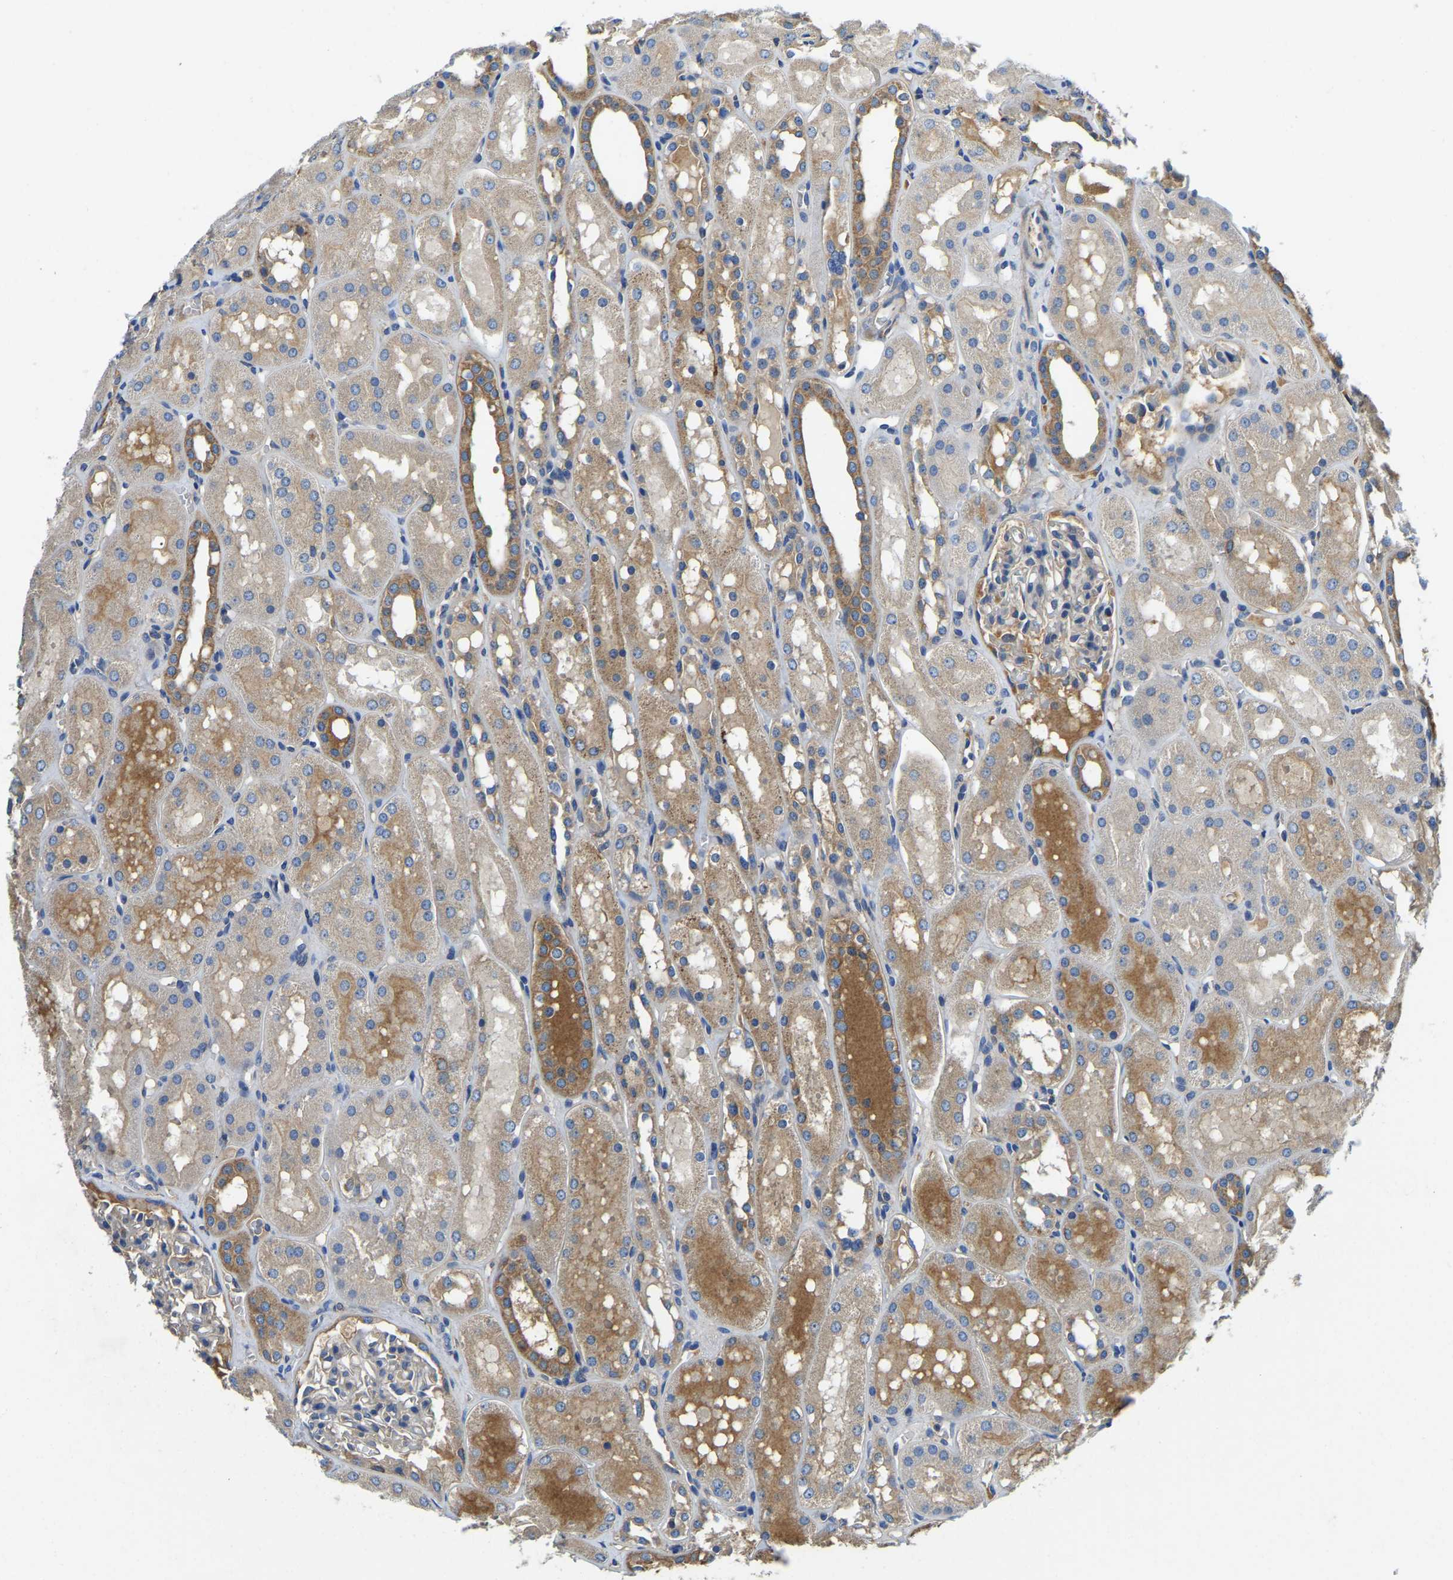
{"staining": {"intensity": "negative", "quantity": "none", "location": "none"}, "tissue": "kidney", "cell_type": "Cells in glomeruli", "image_type": "normal", "snomed": [{"axis": "morphology", "description": "Normal tissue, NOS"}, {"axis": "topography", "description": "Kidney"}, {"axis": "topography", "description": "Urinary bladder"}], "caption": "IHC micrograph of unremarkable kidney: kidney stained with DAB (3,3'-diaminobenzidine) demonstrates no significant protein positivity in cells in glomeruli. The staining is performed using DAB (3,3'-diaminobenzidine) brown chromogen with nuclei counter-stained in using hematoxylin.", "gene": "STAT2", "patient": {"sex": "male", "age": 16}}